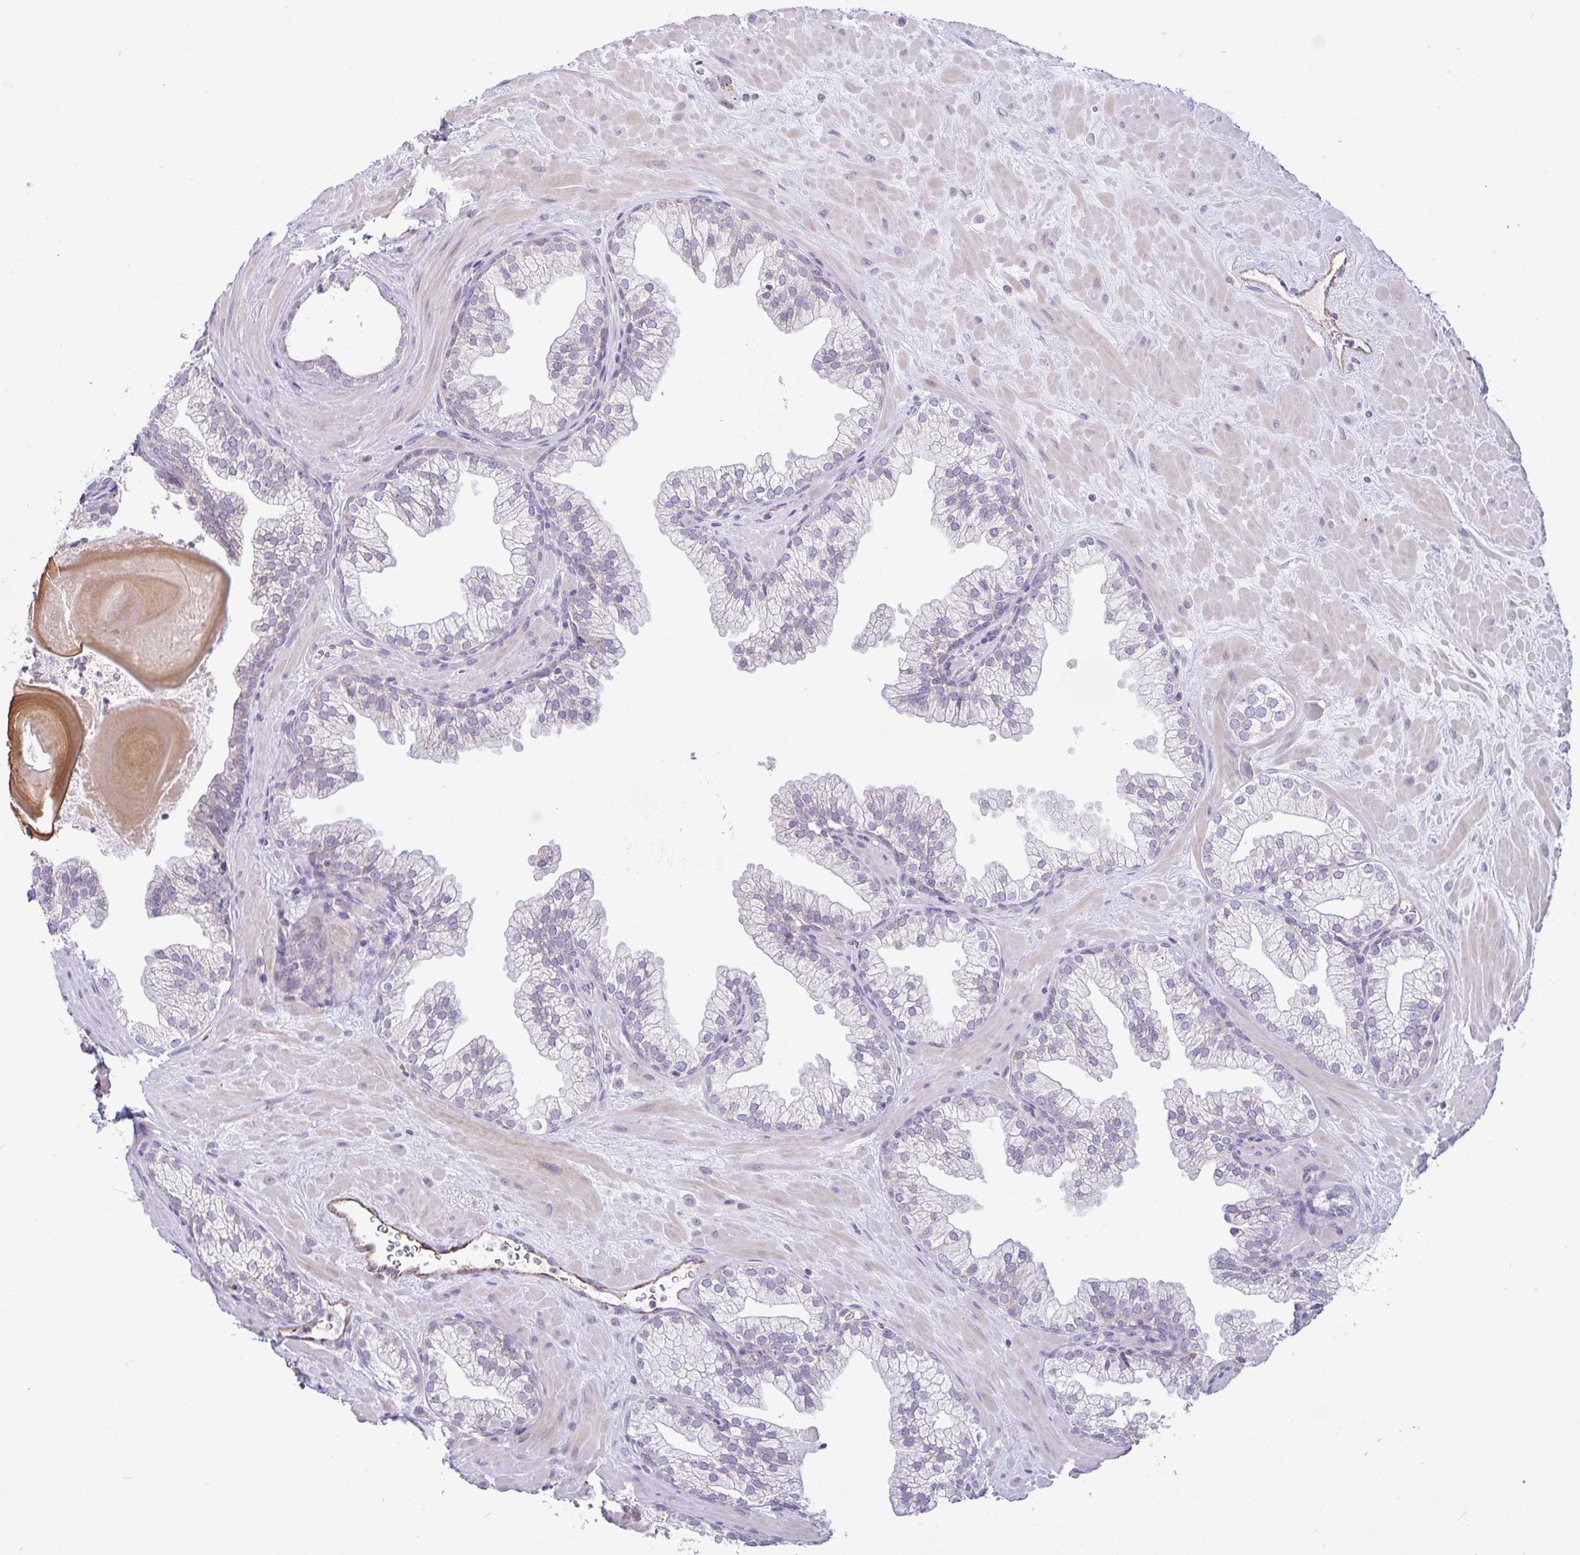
{"staining": {"intensity": "negative", "quantity": "none", "location": "none"}, "tissue": "prostate", "cell_type": "Glandular cells", "image_type": "normal", "snomed": [{"axis": "morphology", "description": "Normal tissue, NOS"}, {"axis": "topography", "description": "Prostate"}, {"axis": "topography", "description": "Peripheral nerve tissue"}], "caption": "This is an immunohistochemistry image of benign prostate. There is no expression in glandular cells.", "gene": "PLCD4", "patient": {"sex": "male", "age": 61}}